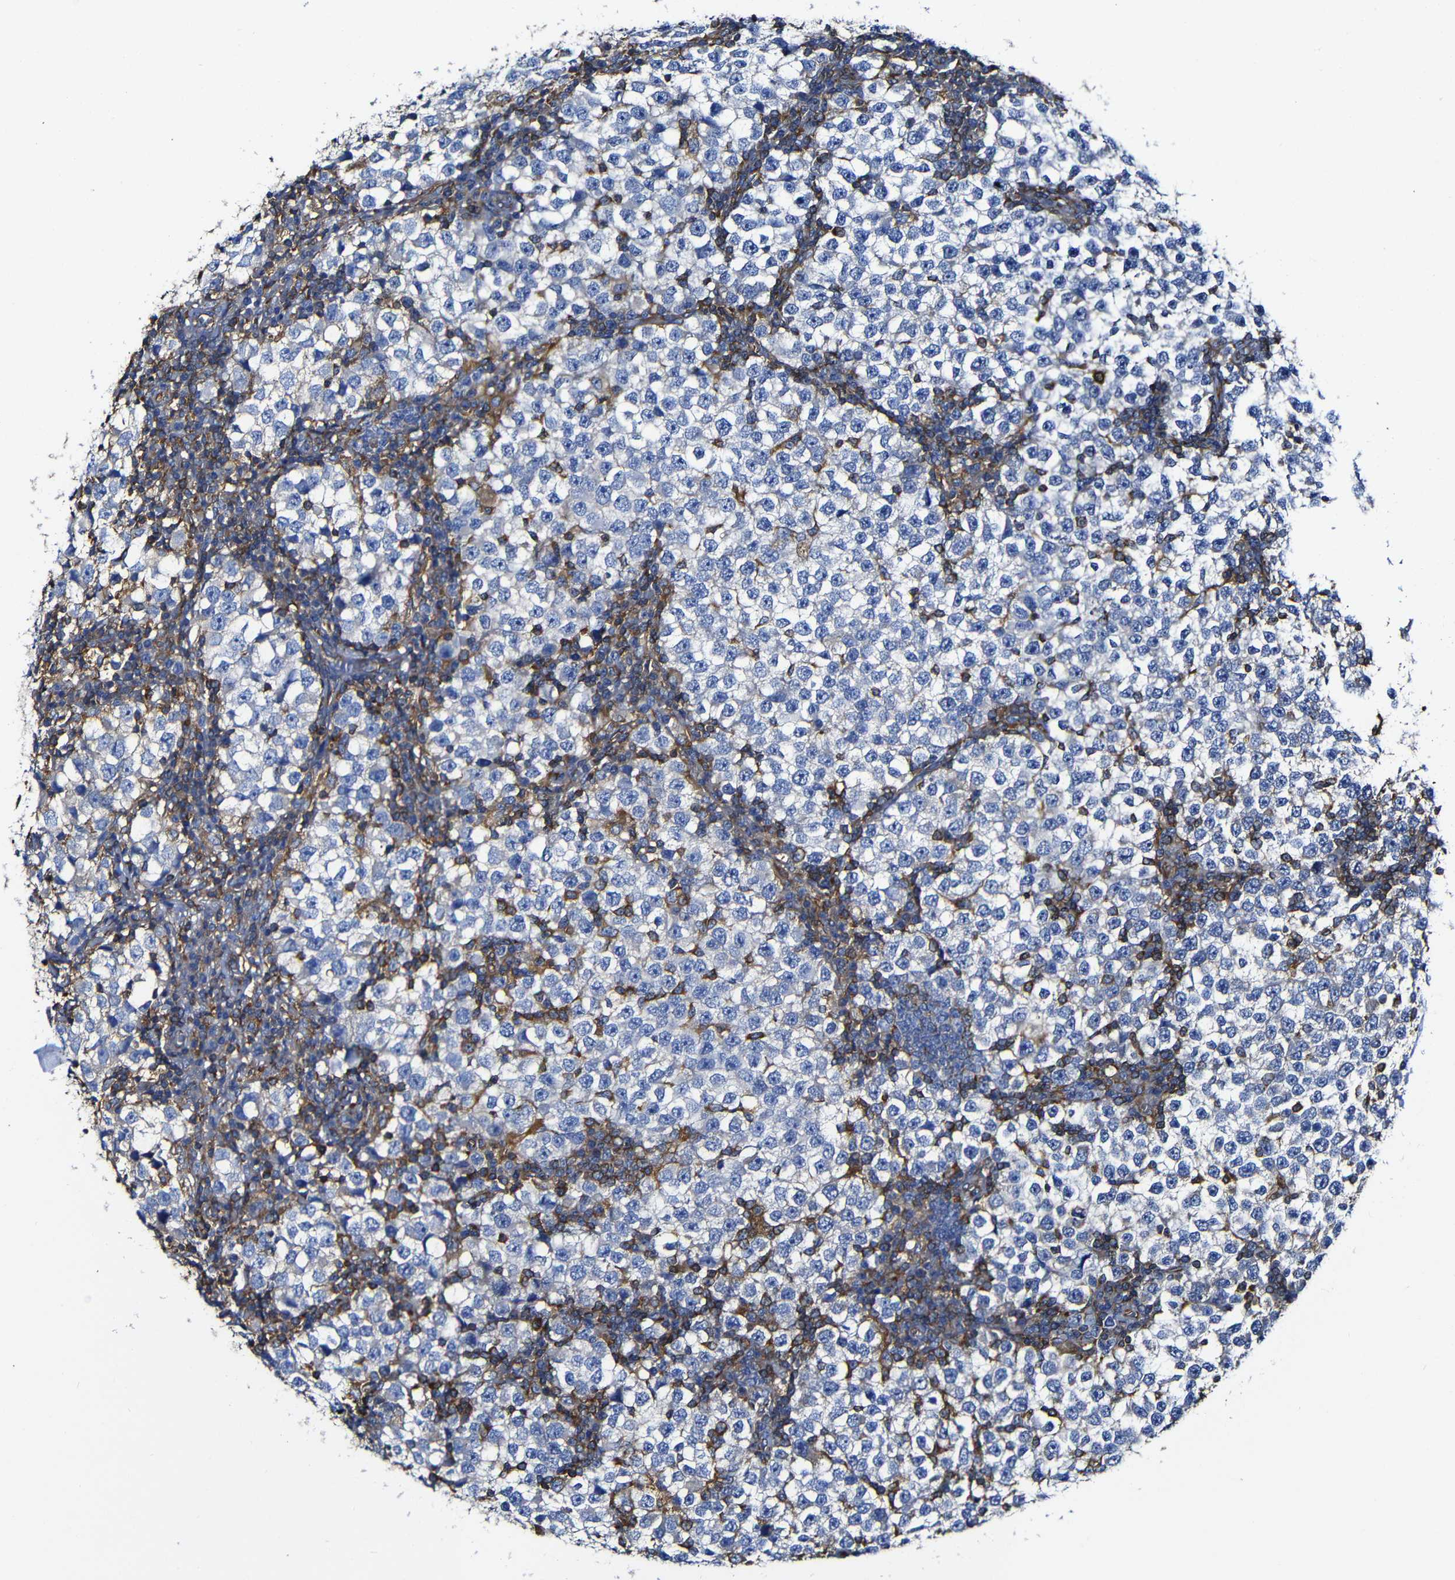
{"staining": {"intensity": "negative", "quantity": "none", "location": "none"}, "tissue": "testis cancer", "cell_type": "Tumor cells", "image_type": "cancer", "snomed": [{"axis": "morphology", "description": "Seminoma, NOS"}, {"axis": "topography", "description": "Testis"}], "caption": "IHC of human testis cancer exhibits no staining in tumor cells.", "gene": "MSN", "patient": {"sex": "male", "age": 65}}